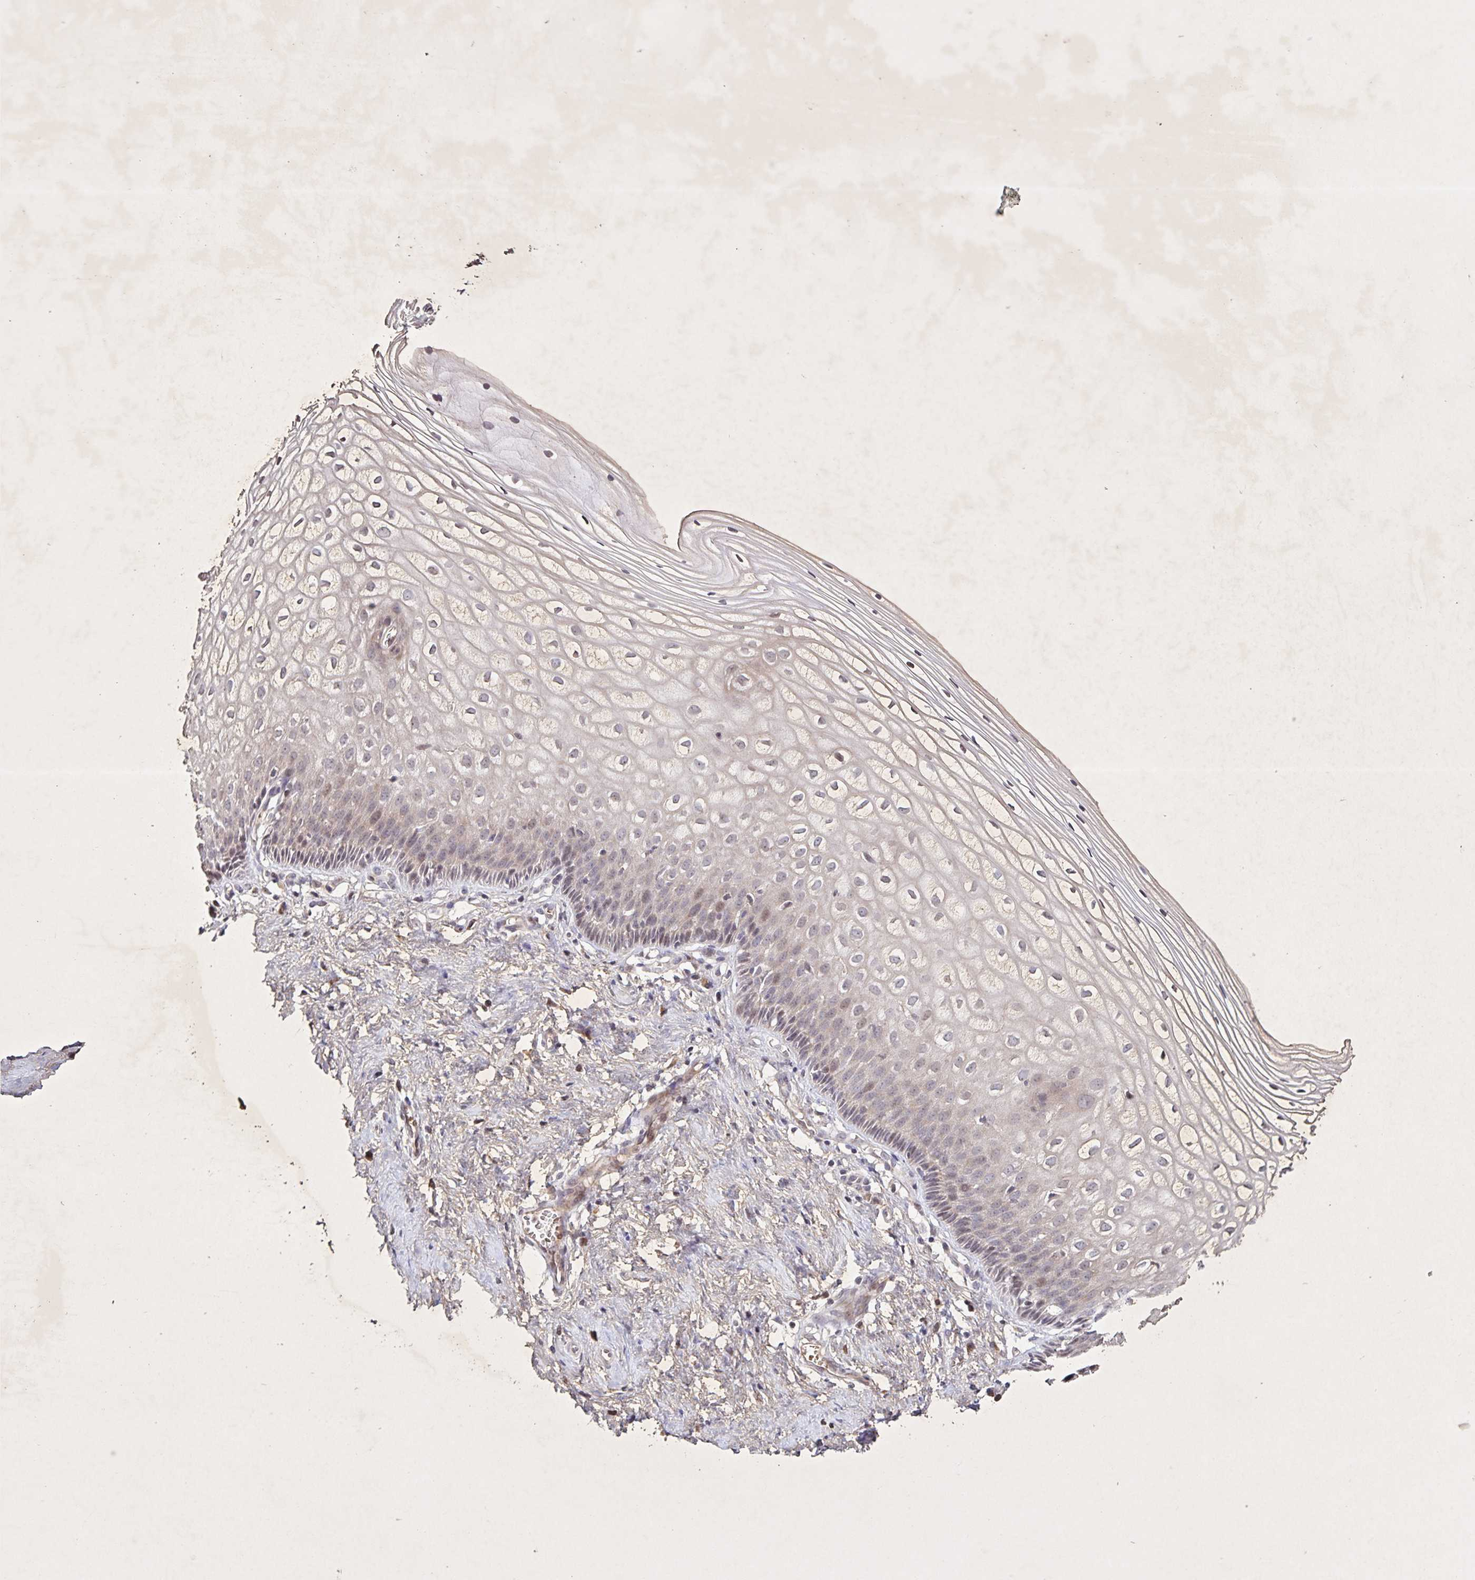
{"staining": {"intensity": "moderate", "quantity": "<25%", "location": "nuclear"}, "tissue": "cervix", "cell_type": "Glandular cells", "image_type": "normal", "snomed": [{"axis": "morphology", "description": "Normal tissue, NOS"}, {"axis": "topography", "description": "Cervix"}], "caption": "Protein expression analysis of unremarkable human cervix reveals moderate nuclear expression in approximately <25% of glandular cells.", "gene": "GDF2", "patient": {"sex": "female", "age": 36}}